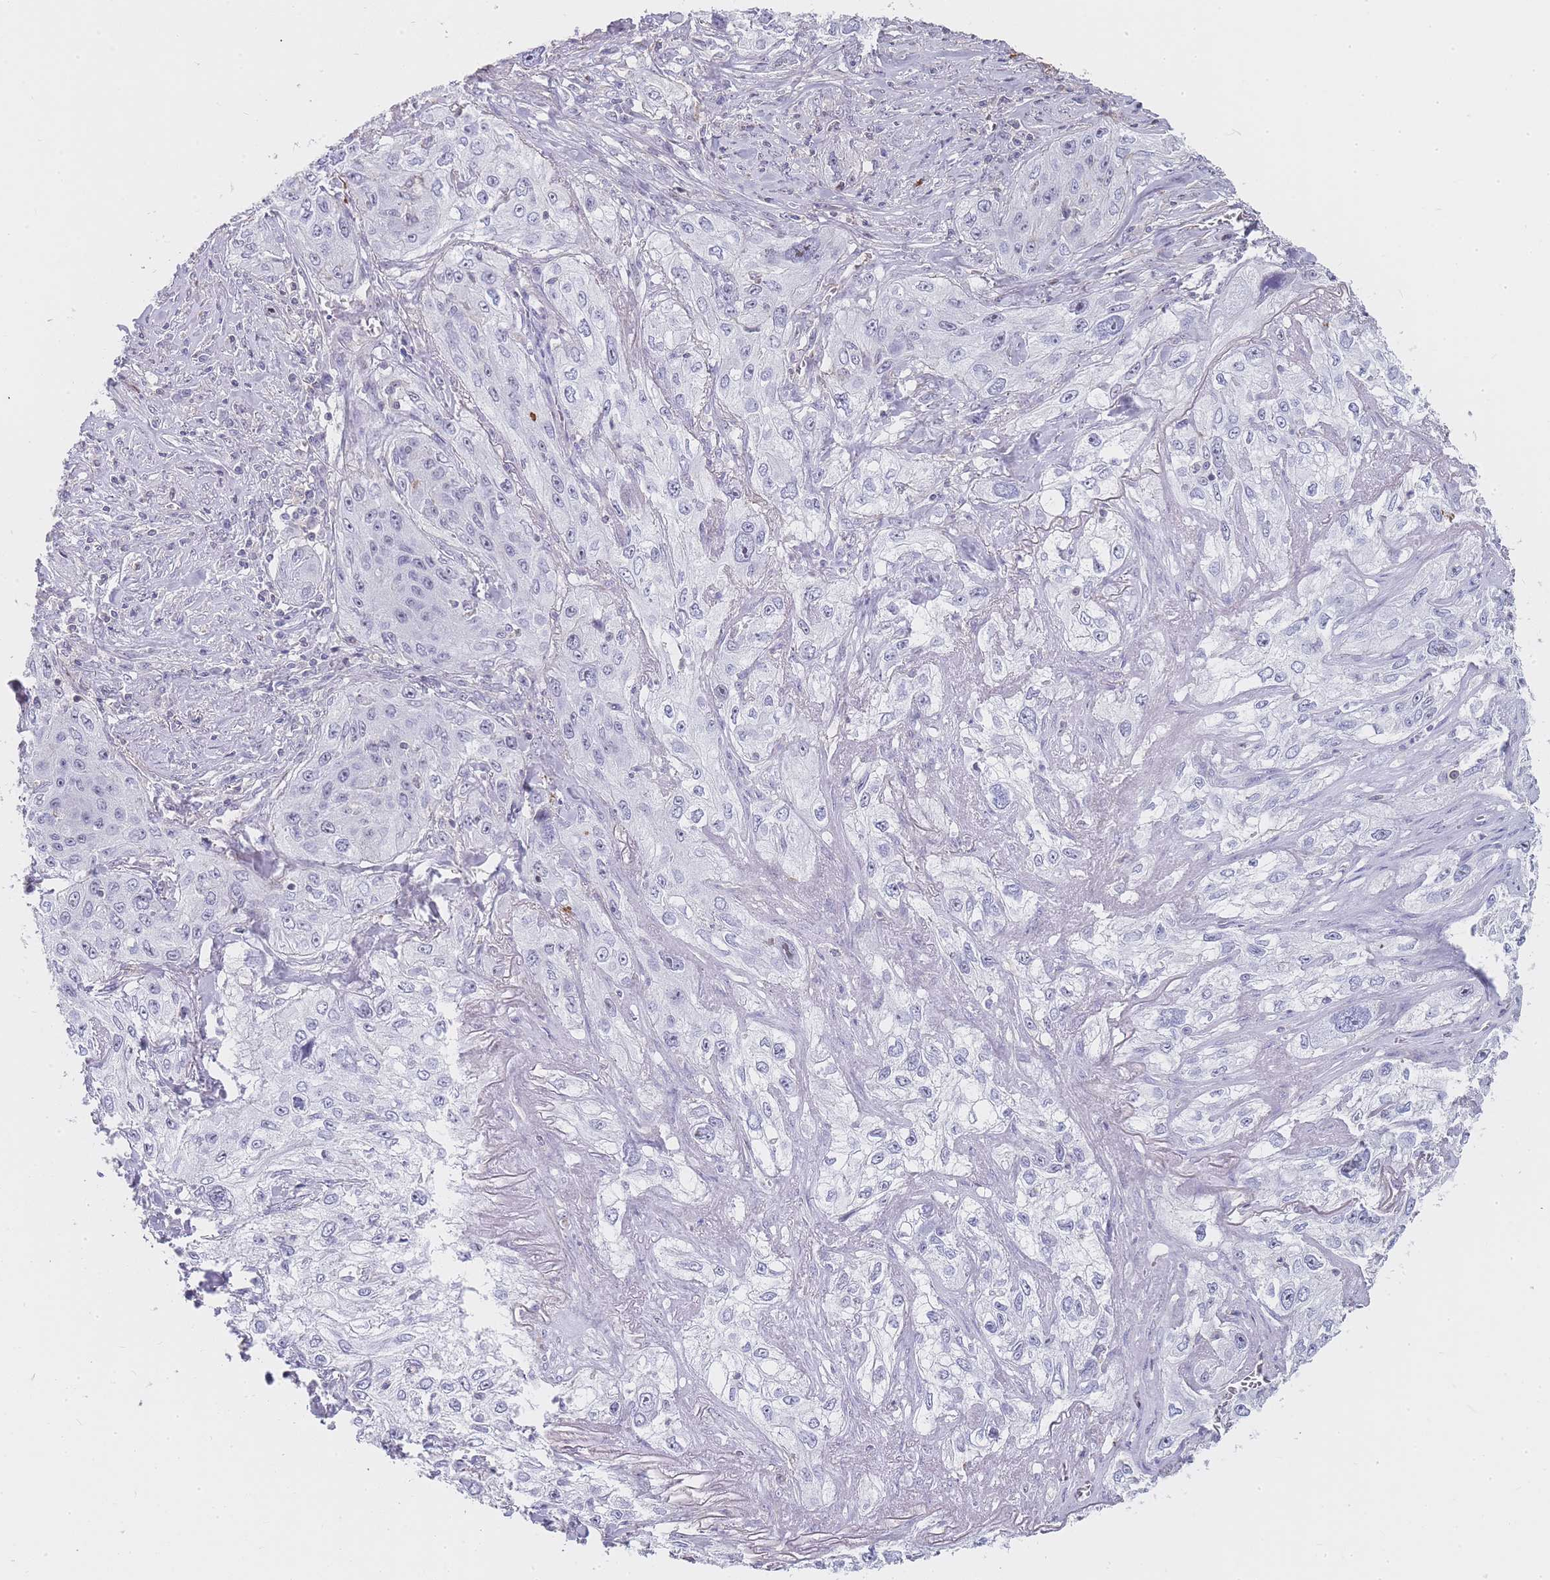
{"staining": {"intensity": "negative", "quantity": "none", "location": "none"}, "tissue": "lung cancer", "cell_type": "Tumor cells", "image_type": "cancer", "snomed": [{"axis": "morphology", "description": "Squamous cell carcinoma, NOS"}, {"axis": "topography", "description": "Lung"}], "caption": "Lung cancer (squamous cell carcinoma) stained for a protein using immunohistochemistry (IHC) exhibits no positivity tumor cells.", "gene": "NOP14", "patient": {"sex": "female", "age": 69}}